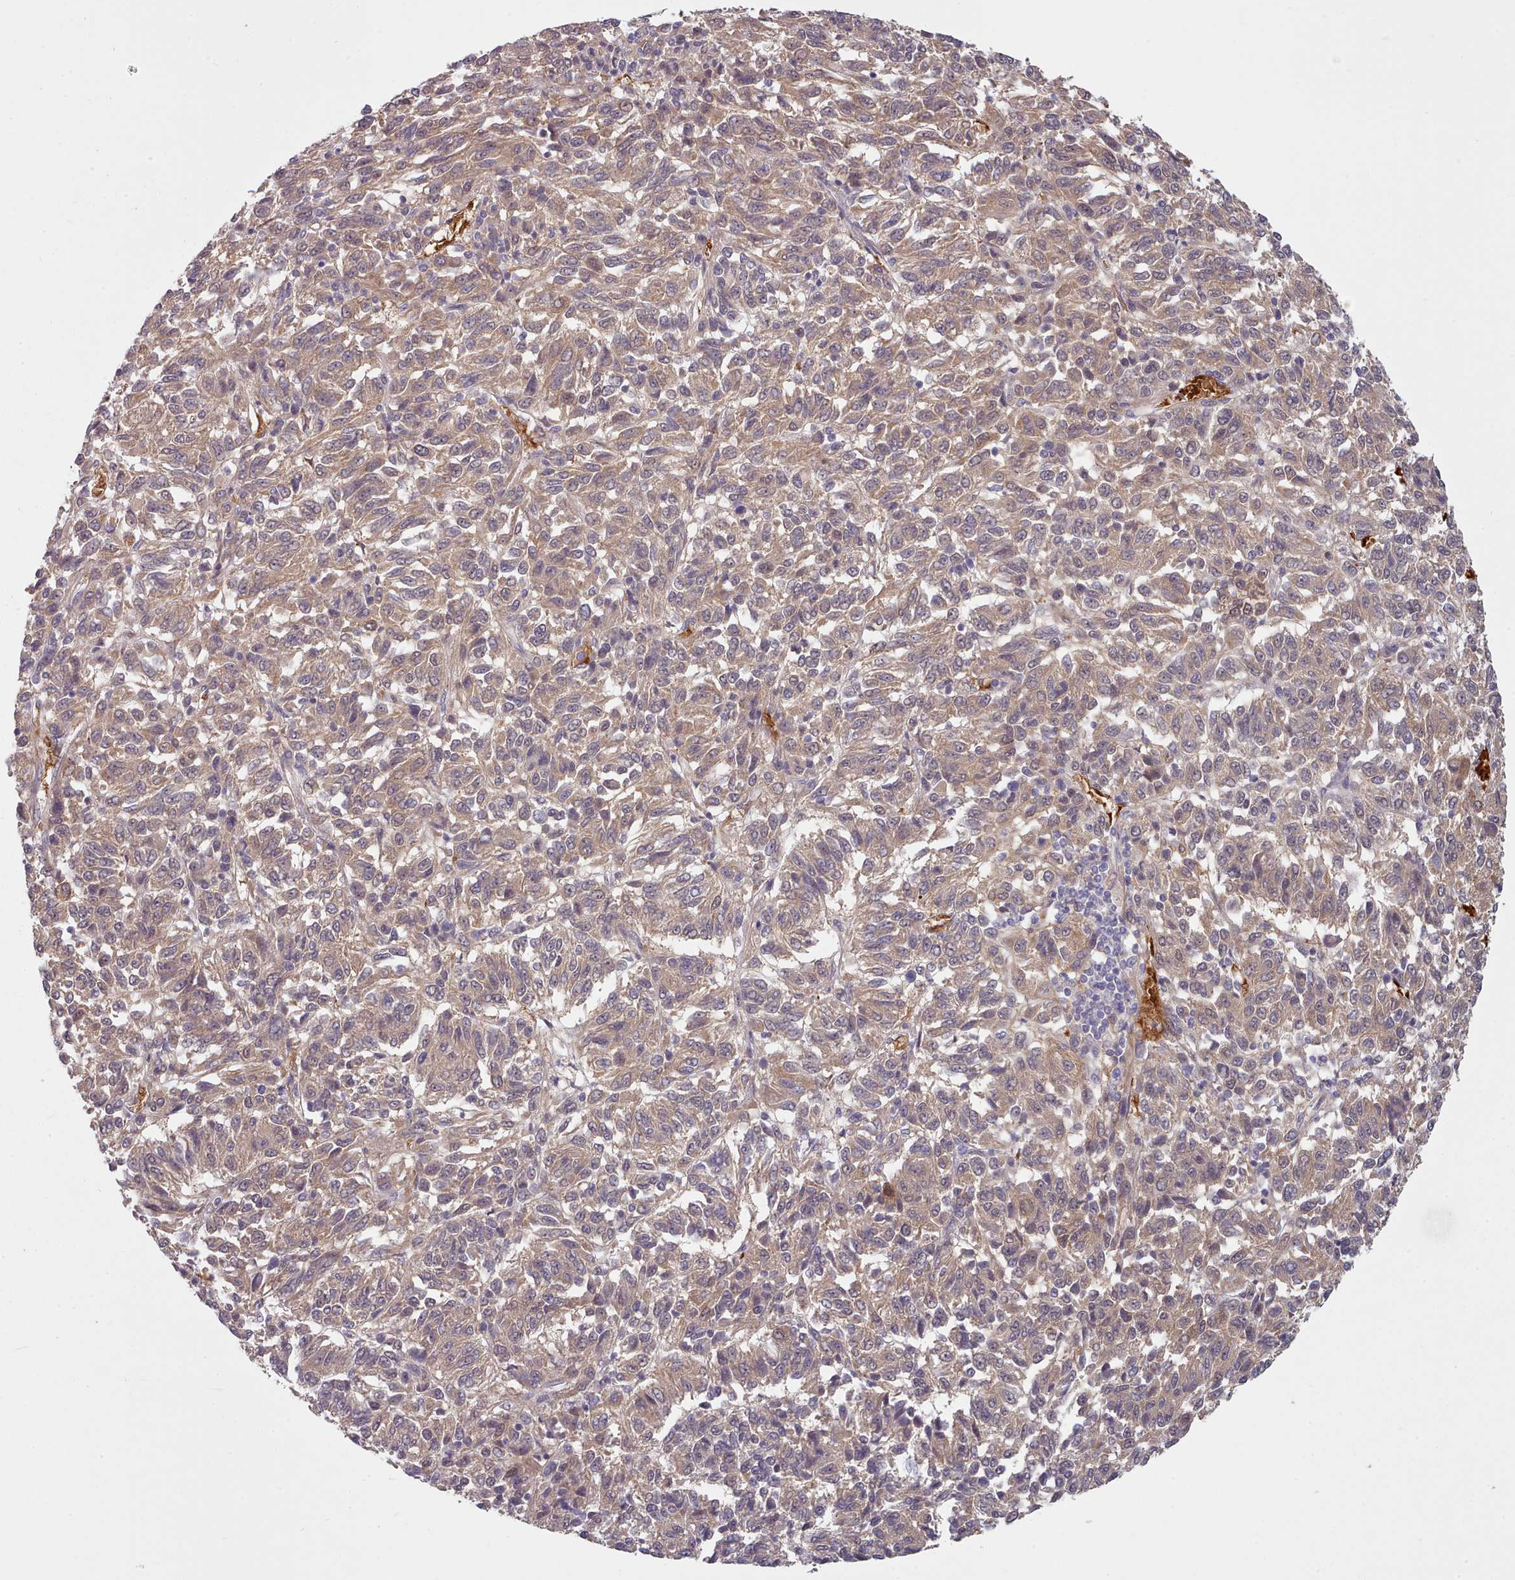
{"staining": {"intensity": "moderate", "quantity": ">75%", "location": "cytoplasmic/membranous"}, "tissue": "melanoma", "cell_type": "Tumor cells", "image_type": "cancer", "snomed": [{"axis": "morphology", "description": "Malignant melanoma, Metastatic site"}, {"axis": "topography", "description": "Lung"}], "caption": "Melanoma stained with DAB (3,3'-diaminobenzidine) immunohistochemistry reveals medium levels of moderate cytoplasmic/membranous staining in approximately >75% of tumor cells.", "gene": "CLNS1A", "patient": {"sex": "male", "age": 64}}